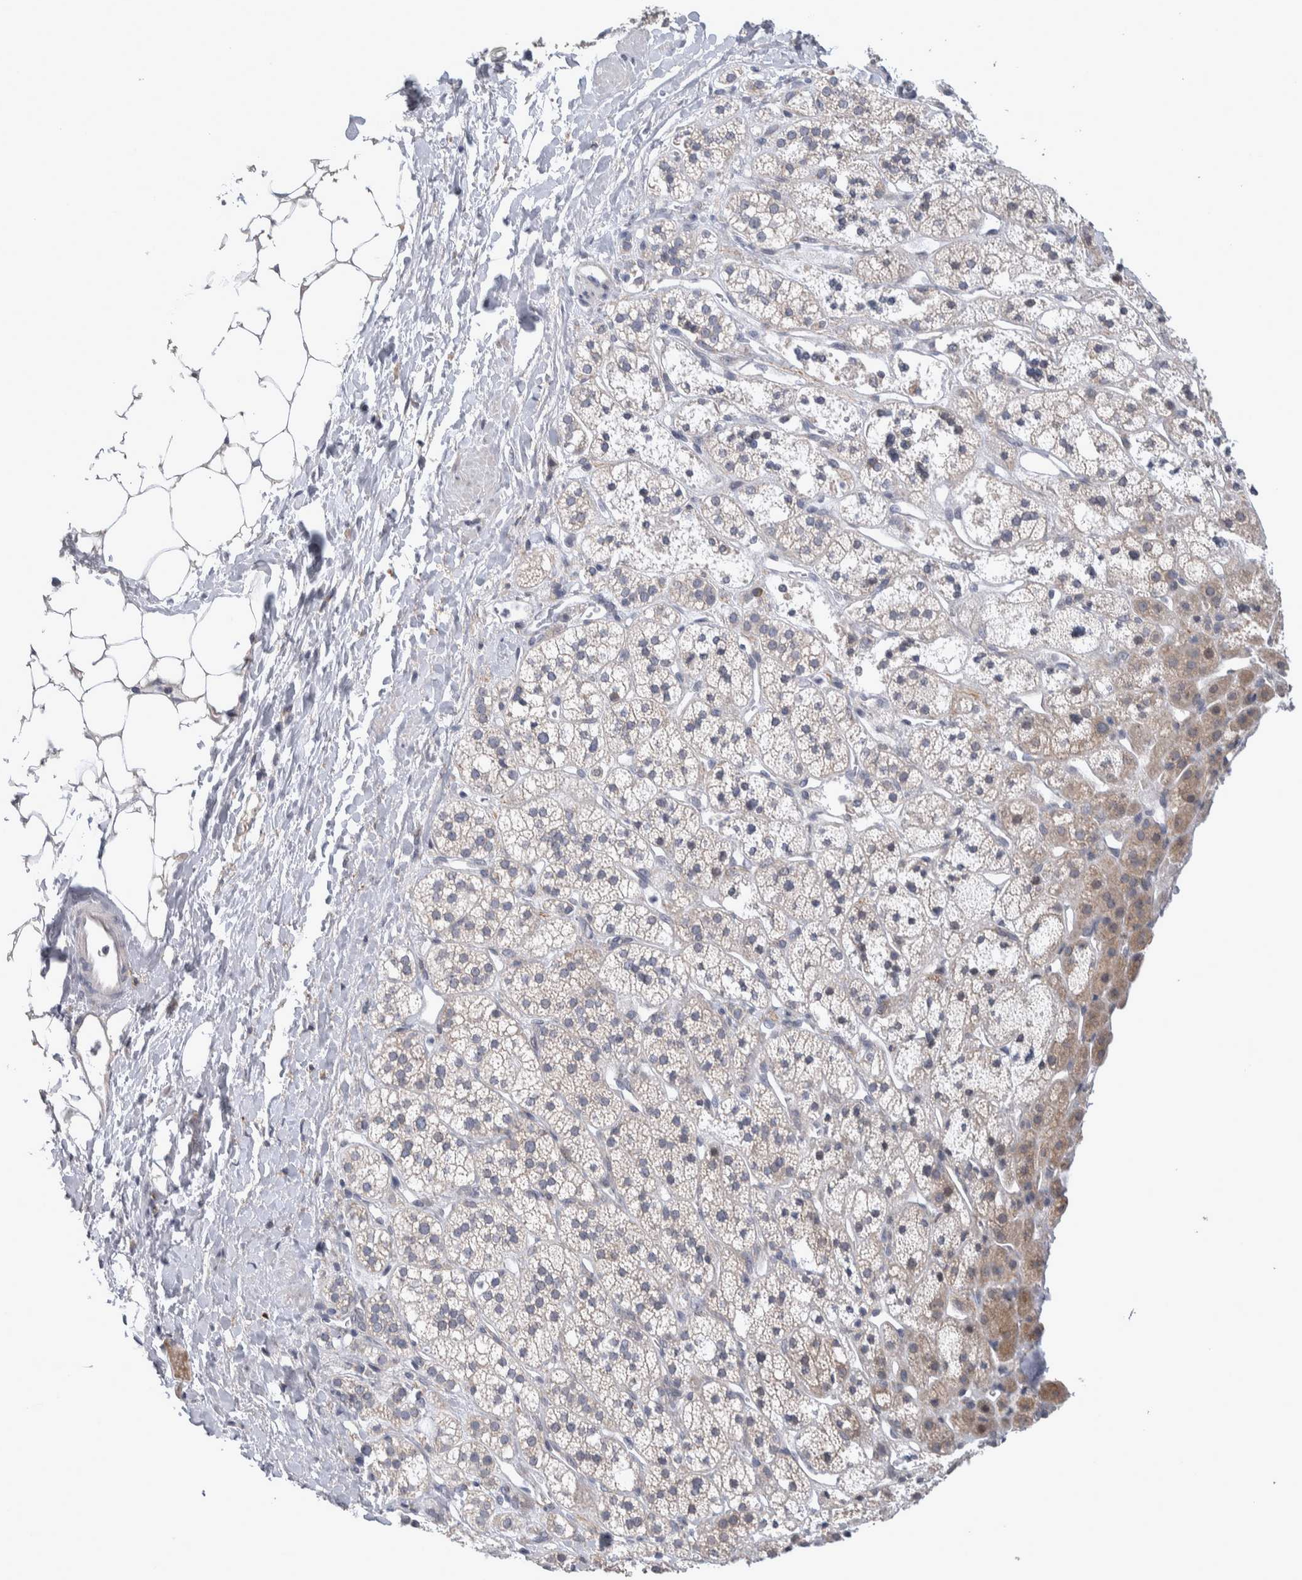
{"staining": {"intensity": "moderate", "quantity": "<25%", "location": "cytoplasmic/membranous"}, "tissue": "adrenal gland", "cell_type": "Glandular cells", "image_type": "normal", "snomed": [{"axis": "morphology", "description": "Normal tissue, NOS"}, {"axis": "topography", "description": "Adrenal gland"}], "caption": "Adrenal gland stained with DAB immunohistochemistry (IHC) reveals low levels of moderate cytoplasmic/membranous positivity in approximately <25% of glandular cells.", "gene": "IBTK", "patient": {"sex": "male", "age": 56}}